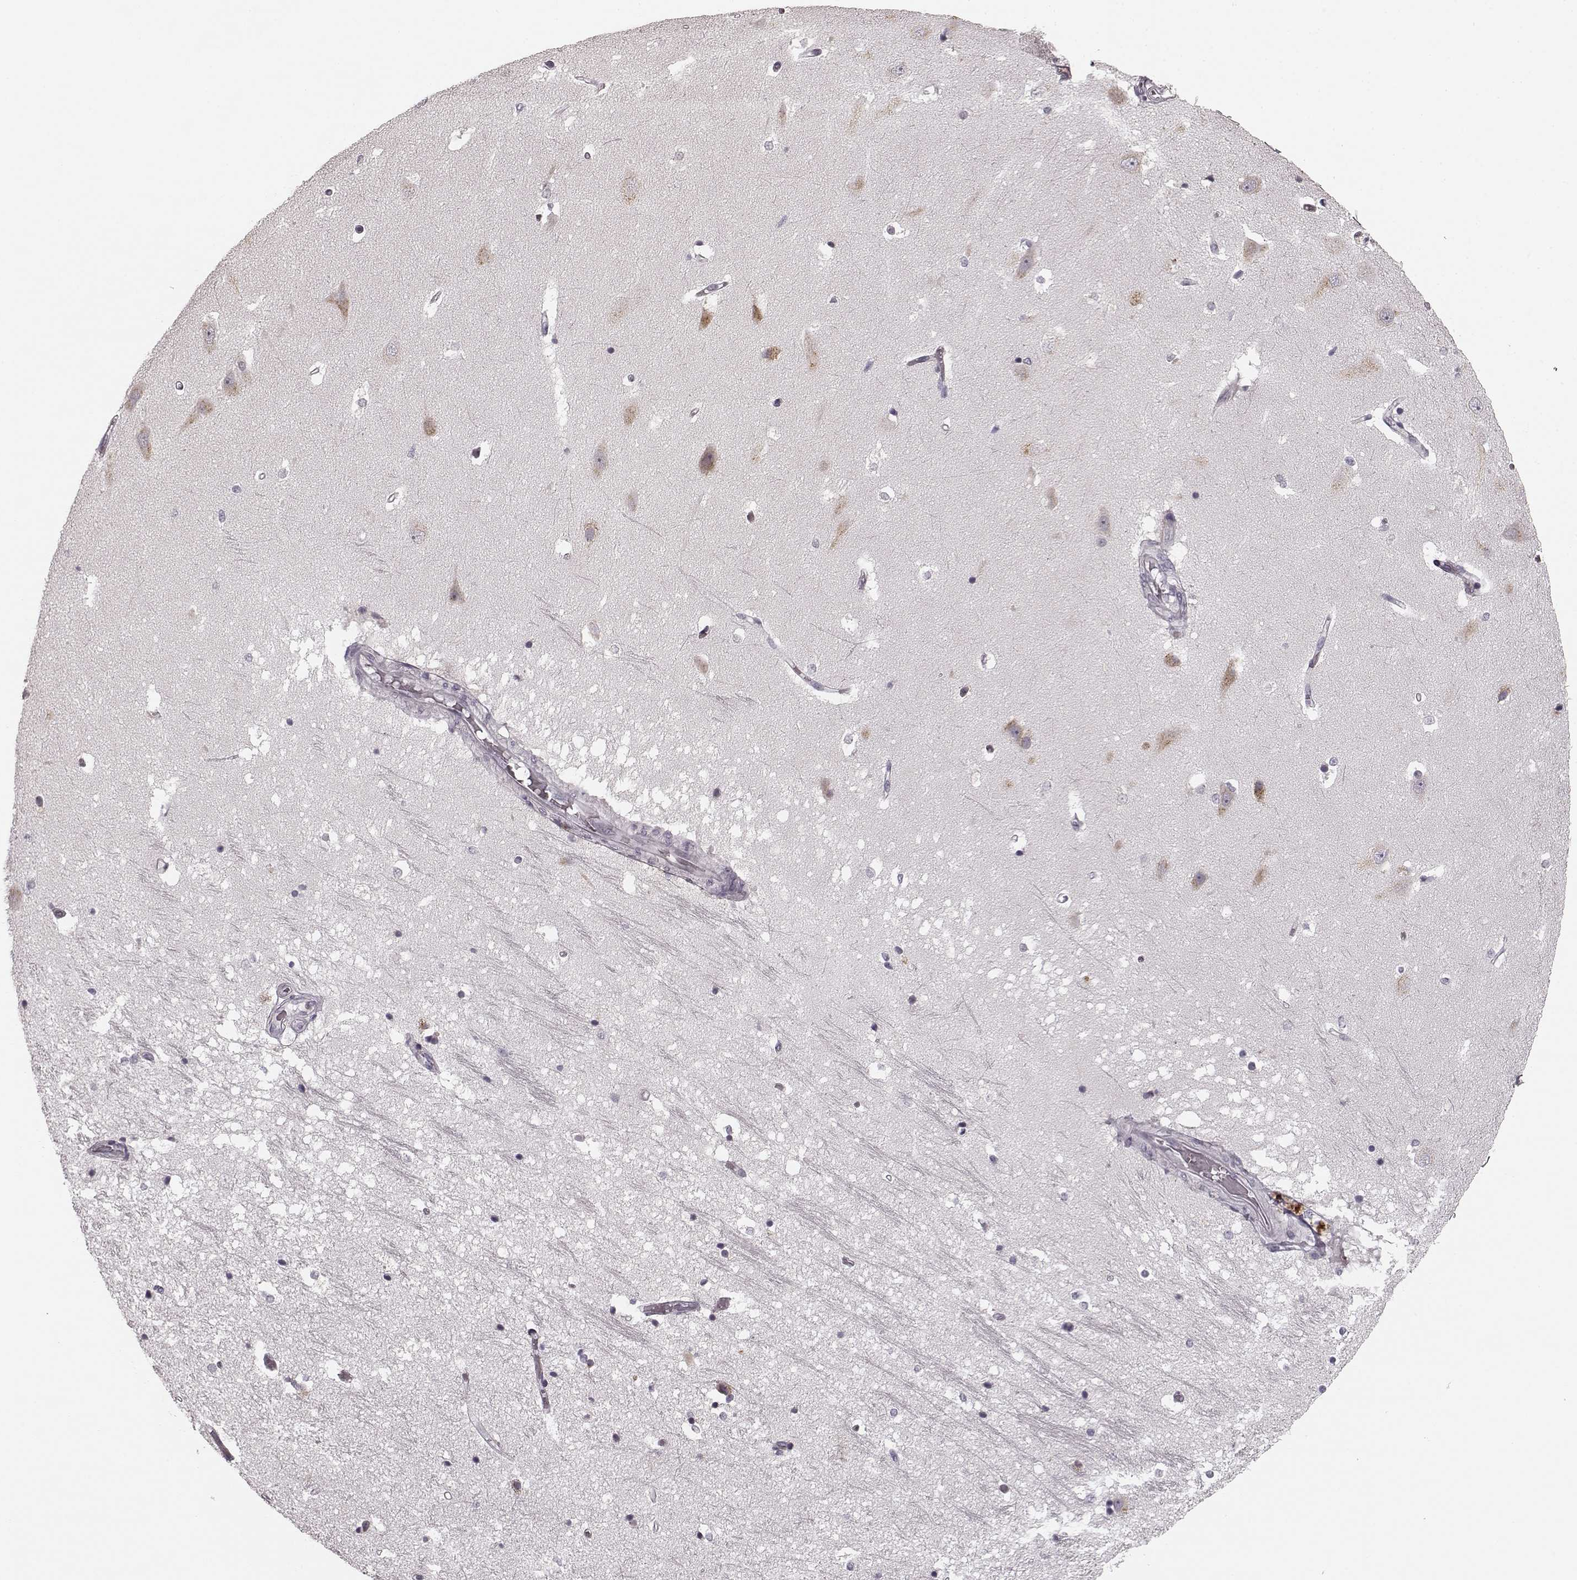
{"staining": {"intensity": "negative", "quantity": "none", "location": "none"}, "tissue": "hippocampus", "cell_type": "Glial cells", "image_type": "normal", "snomed": [{"axis": "morphology", "description": "Normal tissue, NOS"}, {"axis": "topography", "description": "Hippocampus"}], "caption": "An image of human hippocampus is negative for staining in glial cells. The staining was performed using DAB (3,3'-diaminobenzidine) to visualize the protein expression in brown, while the nuclei were stained in blue with hematoxylin (Magnification: 20x).", "gene": "FAM234B", "patient": {"sex": "male", "age": 44}}